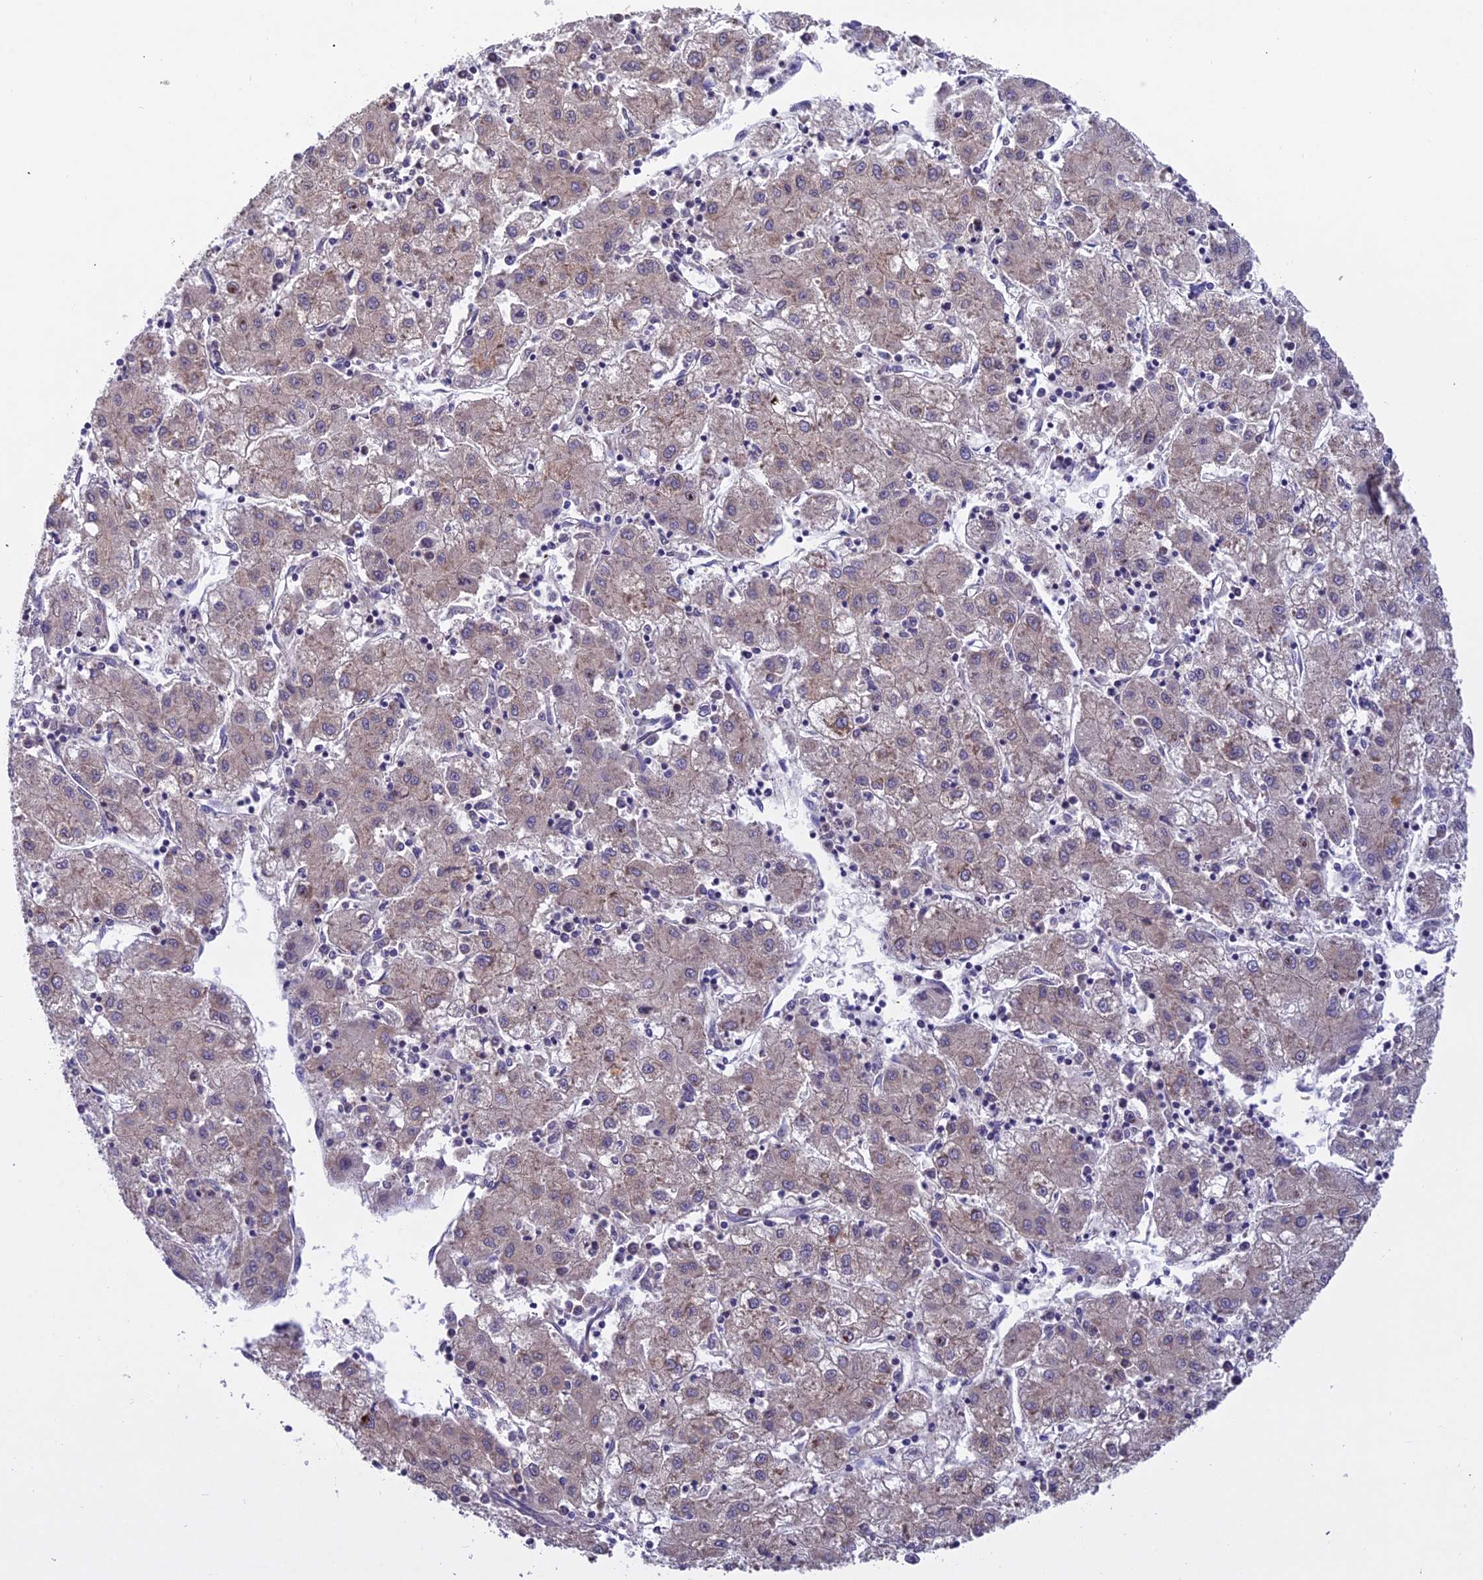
{"staining": {"intensity": "weak", "quantity": "25%-75%", "location": "cytoplasmic/membranous"}, "tissue": "liver cancer", "cell_type": "Tumor cells", "image_type": "cancer", "snomed": [{"axis": "morphology", "description": "Carcinoma, Hepatocellular, NOS"}, {"axis": "topography", "description": "Liver"}], "caption": "This histopathology image shows IHC staining of human liver hepatocellular carcinoma, with low weak cytoplasmic/membranous expression in approximately 25%-75% of tumor cells.", "gene": "CENPL", "patient": {"sex": "male", "age": 72}}